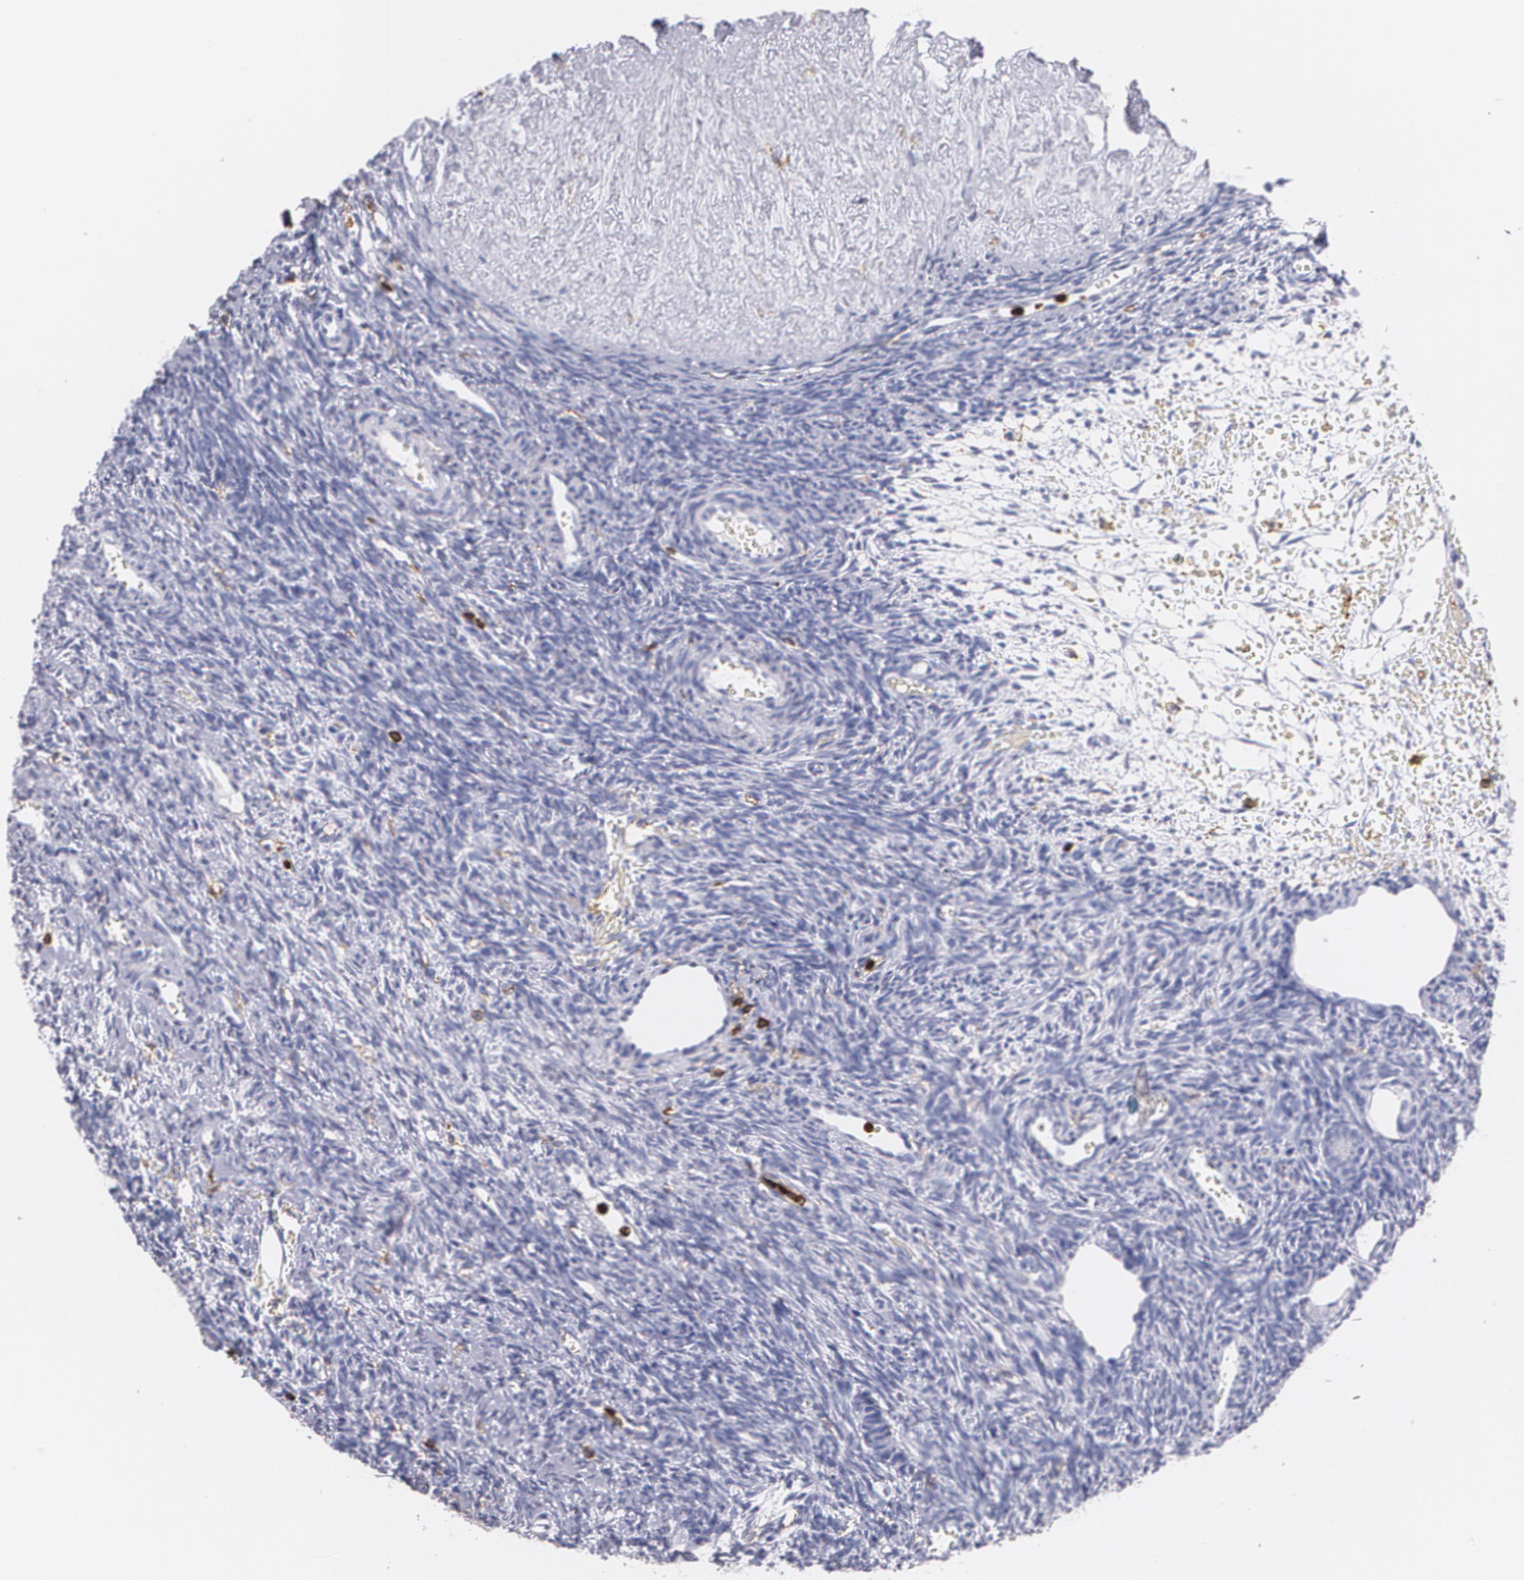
{"staining": {"intensity": "negative", "quantity": "none", "location": "none"}, "tissue": "ovary", "cell_type": "Follicle cells", "image_type": "normal", "snomed": [{"axis": "morphology", "description": "Normal tissue, NOS"}, {"axis": "topography", "description": "Ovary"}], "caption": "IHC image of benign ovary stained for a protein (brown), which displays no expression in follicle cells.", "gene": "PTPRC", "patient": {"sex": "female", "age": 39}}